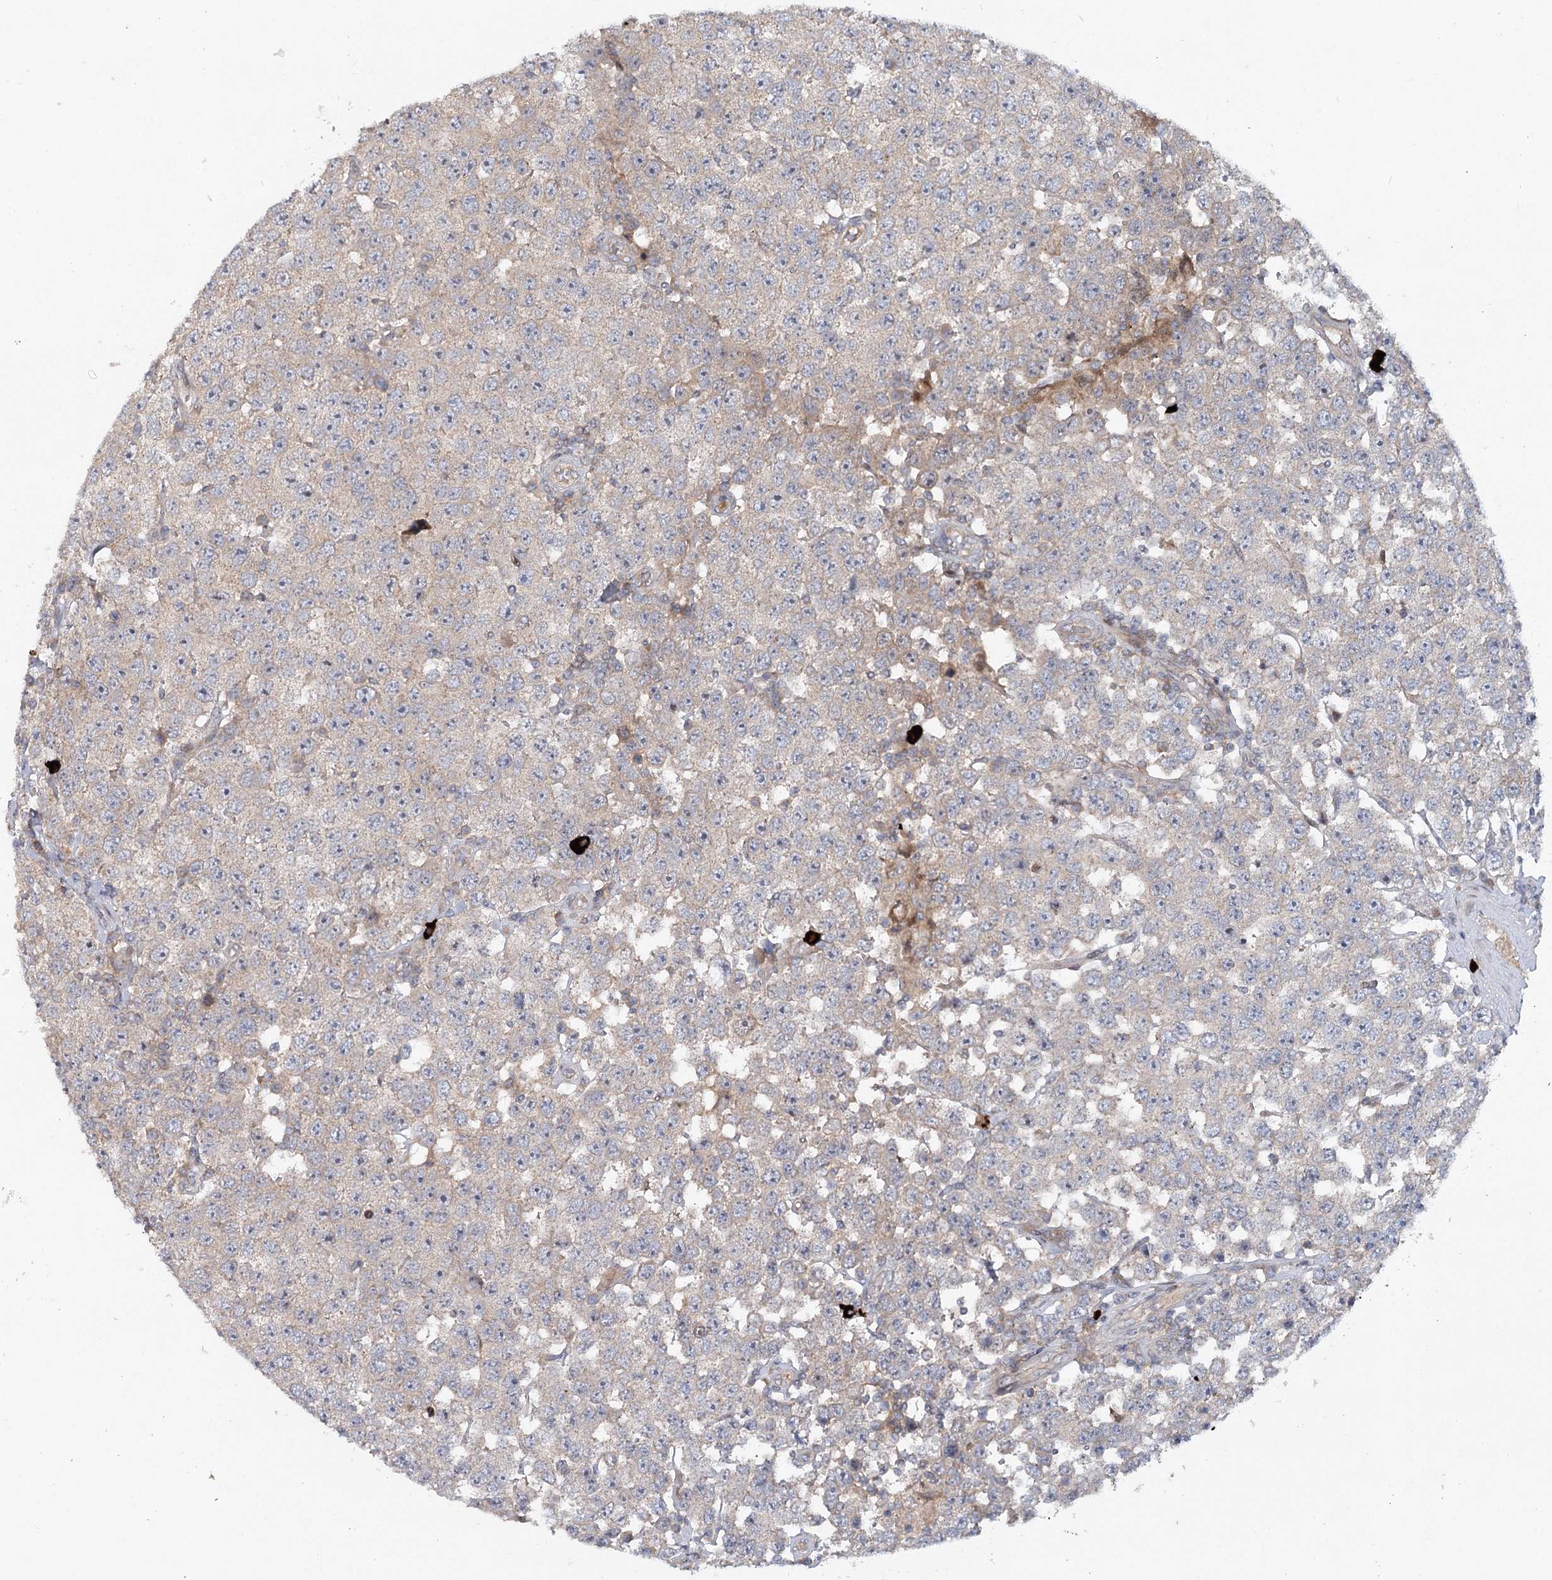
{"staining": {"intensity": "weak", "quantity": "<25%", "location": "cytoplasmic/membranous"}, "tissue": "testis cancer", "cell_type": "Tumor cells", "image_type": "cancer", "snomed": [{"axis": "morphology", "description": "Seminoma, NOS"}, {"axis": "topography", "description": "Testis"}], "caption": "Testis cancer (seminoma) stained for a protein using immunohistochemistry demonstrates no positivity tumor cells.", "gene": "MAP3K13", "patient": {"sex": "male", "age": 28}}